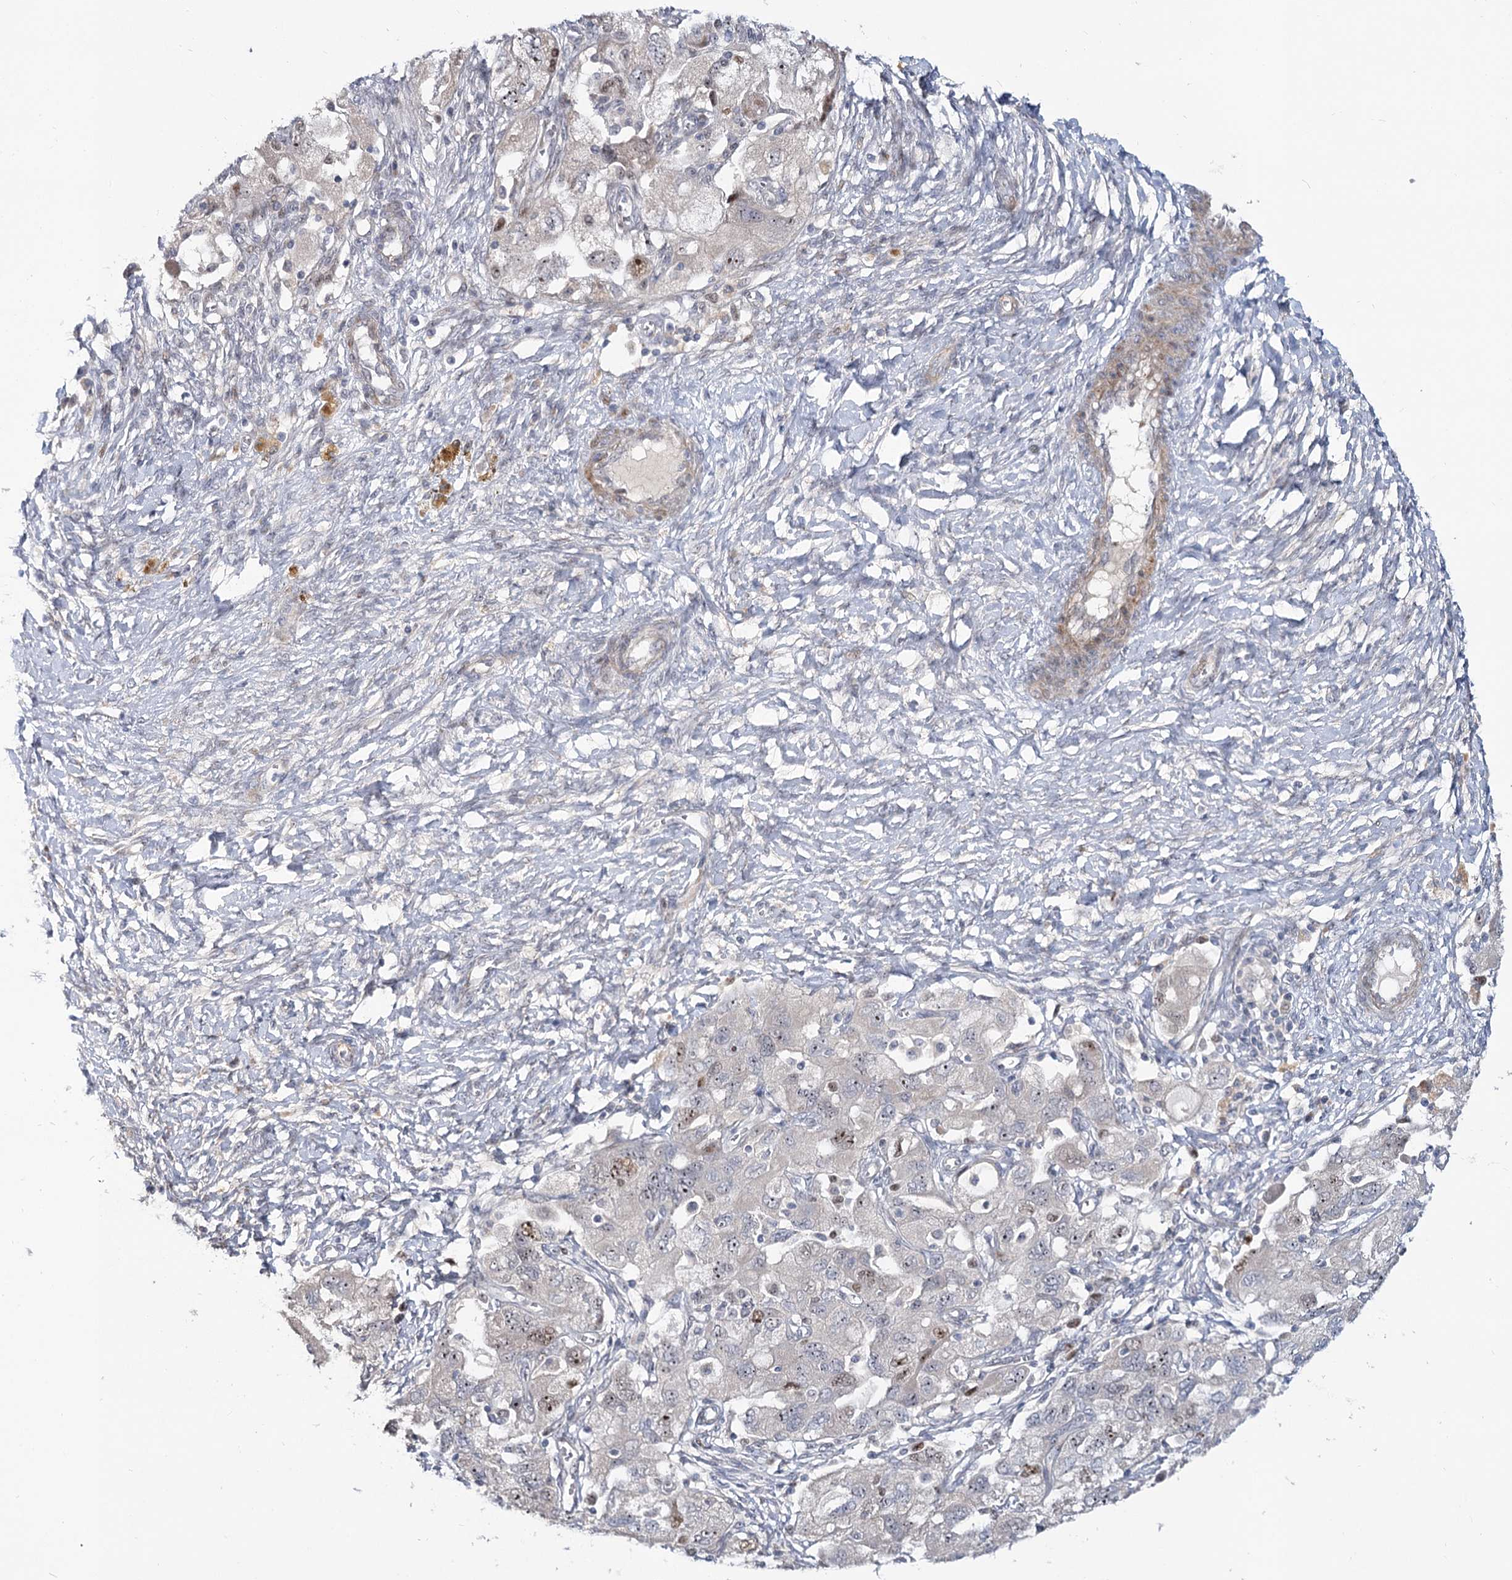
{"staining": {"intensity": "moderate", "quantity": "<25%", "location": "nuclear"}, "tissue": "ovarian cancer", "cell_type": "Tumor cells", "image_type": "cancer", "snomed": [{"axis": "morphology", "description": "Carcinoma, NOS"}, {"axis": "morphology", "description": "Cystadenocarcinoma, serous, NOS"}, {"axis": "topography", "description": "Ovary"}], "caption": "A histopathology image of human serous cystadenocarcinoma (ovarian) stained for a protein reveals moderate nuclear brown staining in tumor cells.", "gene": "PIK3C2A", "patient": {"sex": "female", "age": 69}}